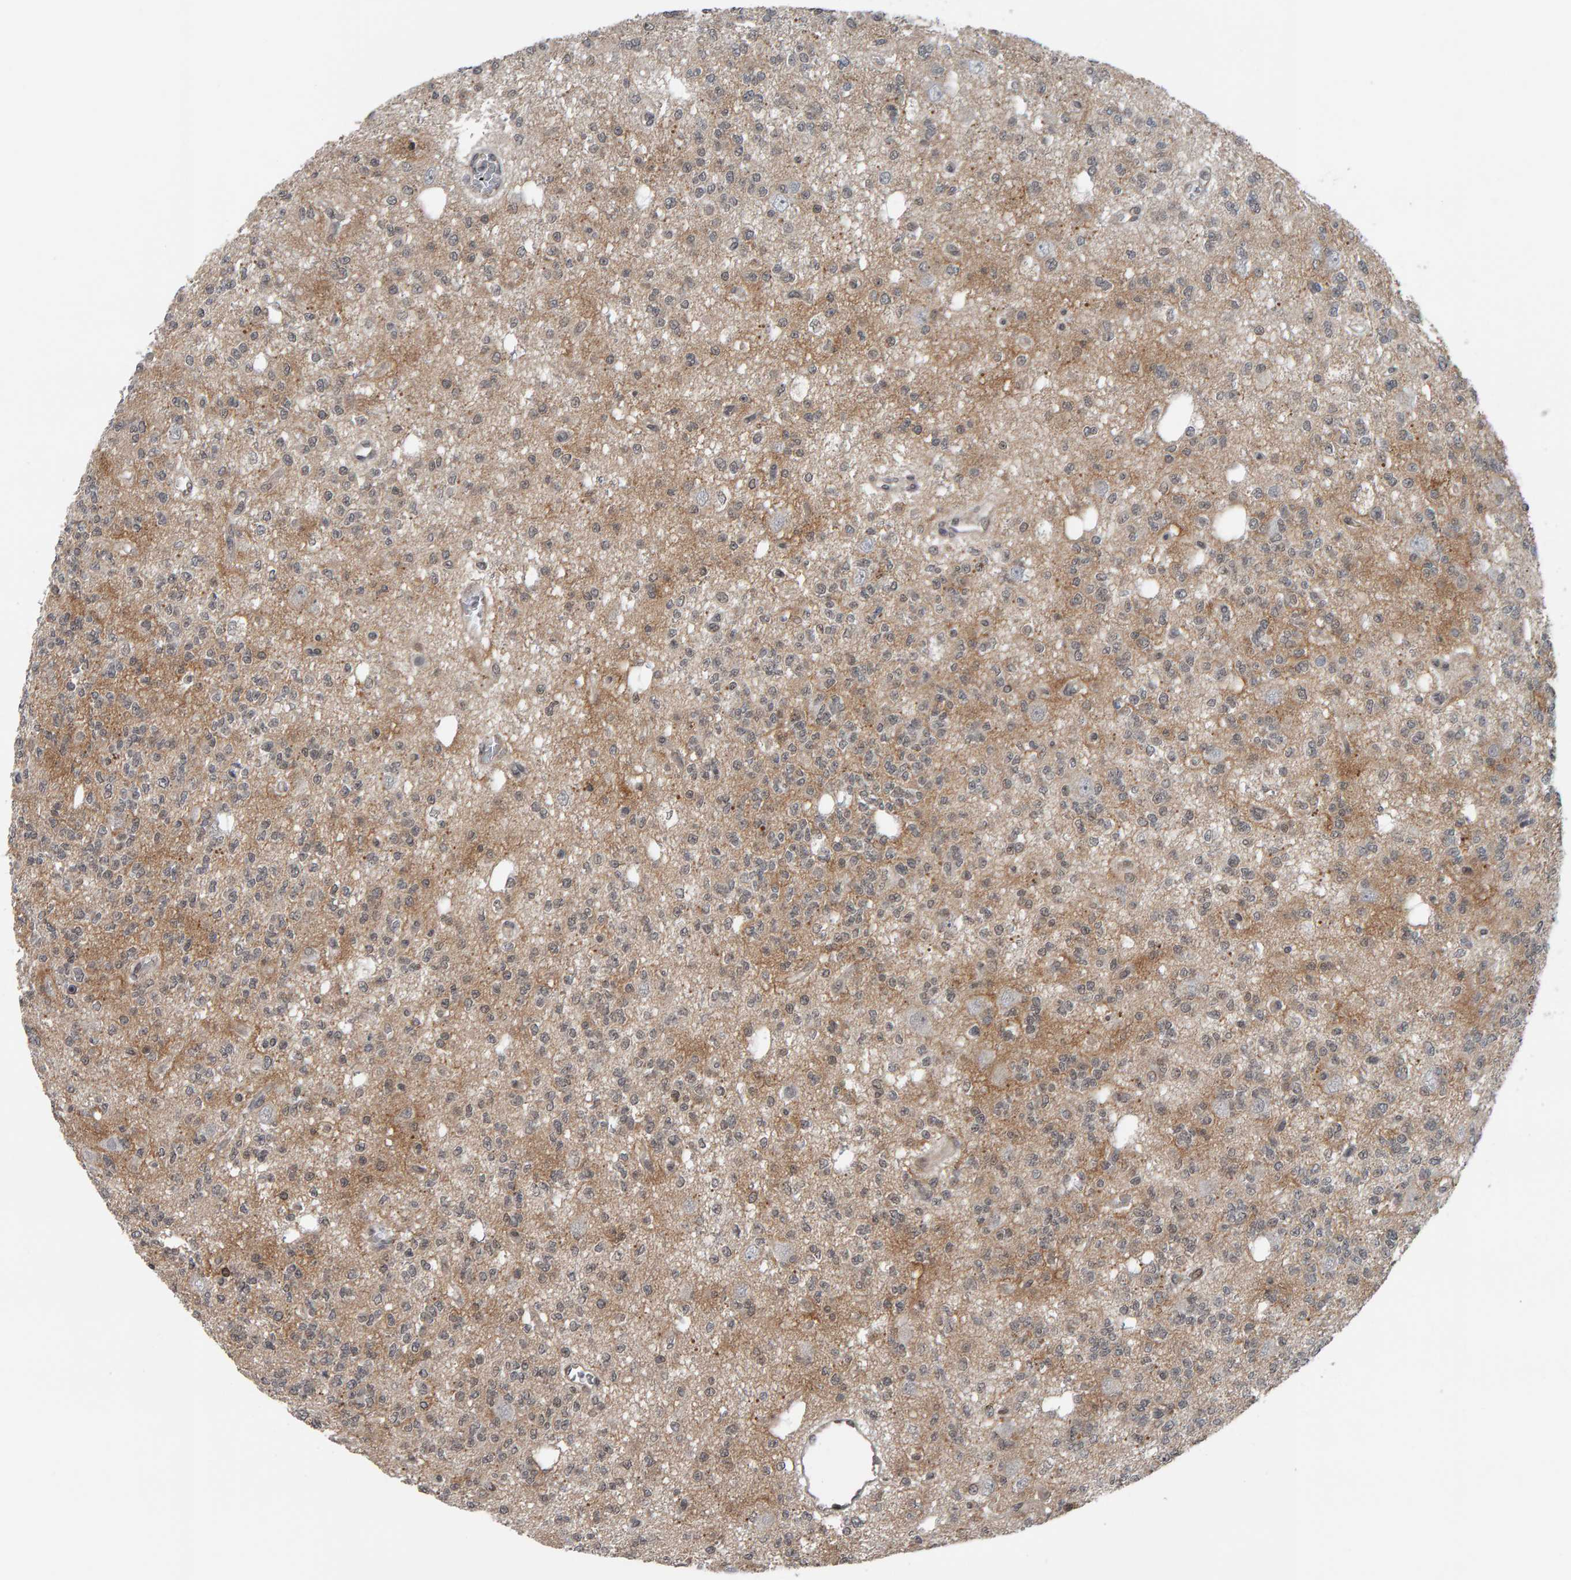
{"staining": {"intensity": "negative", "quantity": "none", "location": "none"}, "tissue": "glioma", "cell_type": "Tumor cells", "image_type": "cancer", "snomed": [{"axis": "morphology", "description": "Glioma, malignant, Low grade"}, {"axis": "topography", "description": "Brain"}], "caption": "IHC of human low-grade glioma (malignant) shows no staining in tumor cells.", "gene": "COASY", "patient": {"sex": "male", "age": 38}}